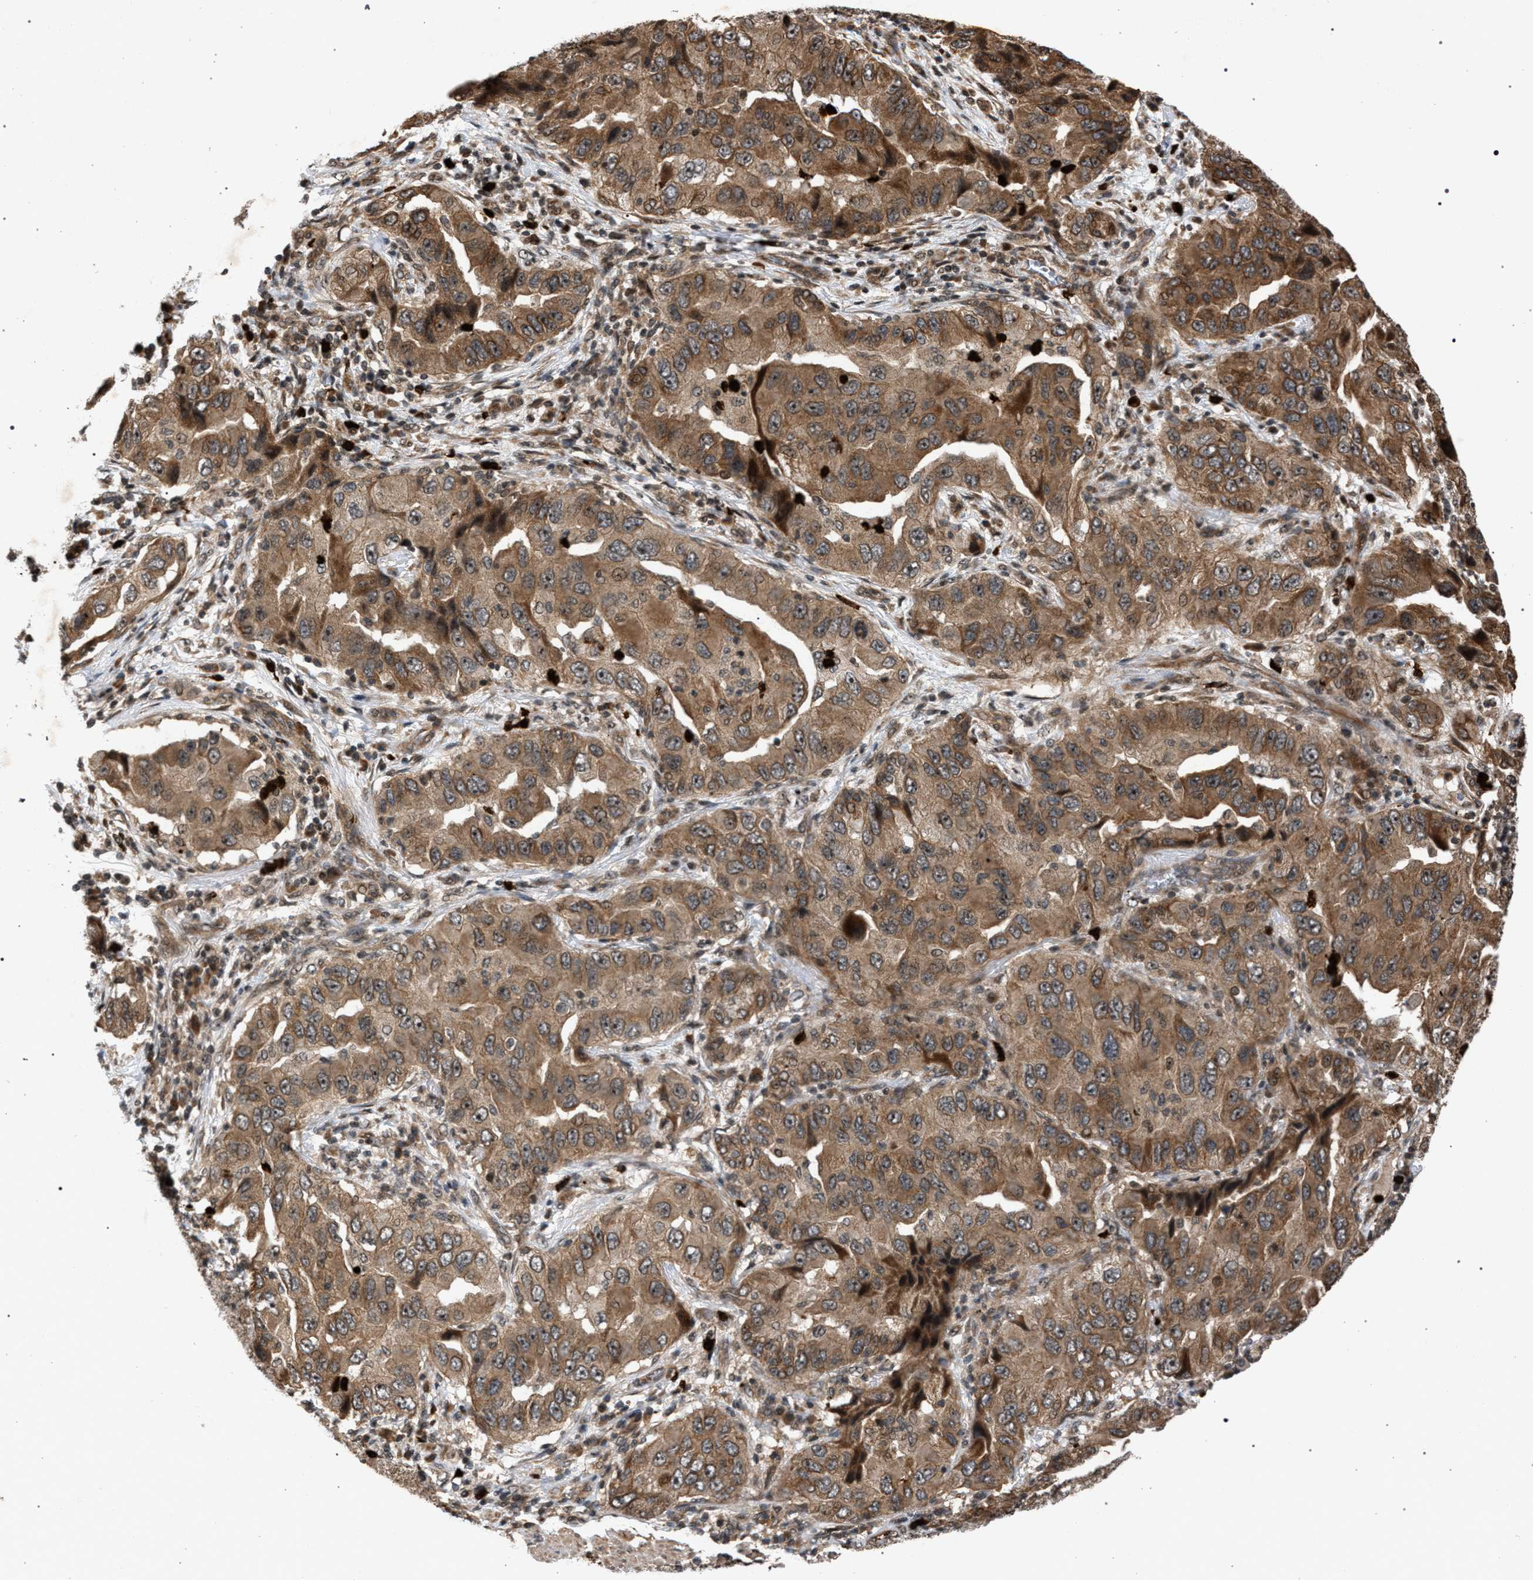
{"staining": {"intensity": "moderate", "quantity": ">75%", "location": "cytoplasmic/membranous"}, "tissue": "lung cancer", "cell_type": "Tumor cells", "image_type": "cancer", "snomed": [{"axis": "morphology", "description": "Adenocarcinoma, NOS"}, {"axis": "topography", "description": "Lung"}], "caption": "This is an image of immunohistochemistry (IHC) staining of adenocarcinoma (lung), which shows moderate positivity in the cytoplasmic/membranous of tumor cells.", "gene": "IRAK4", "patient": {"sex": "female", "age": 65}}